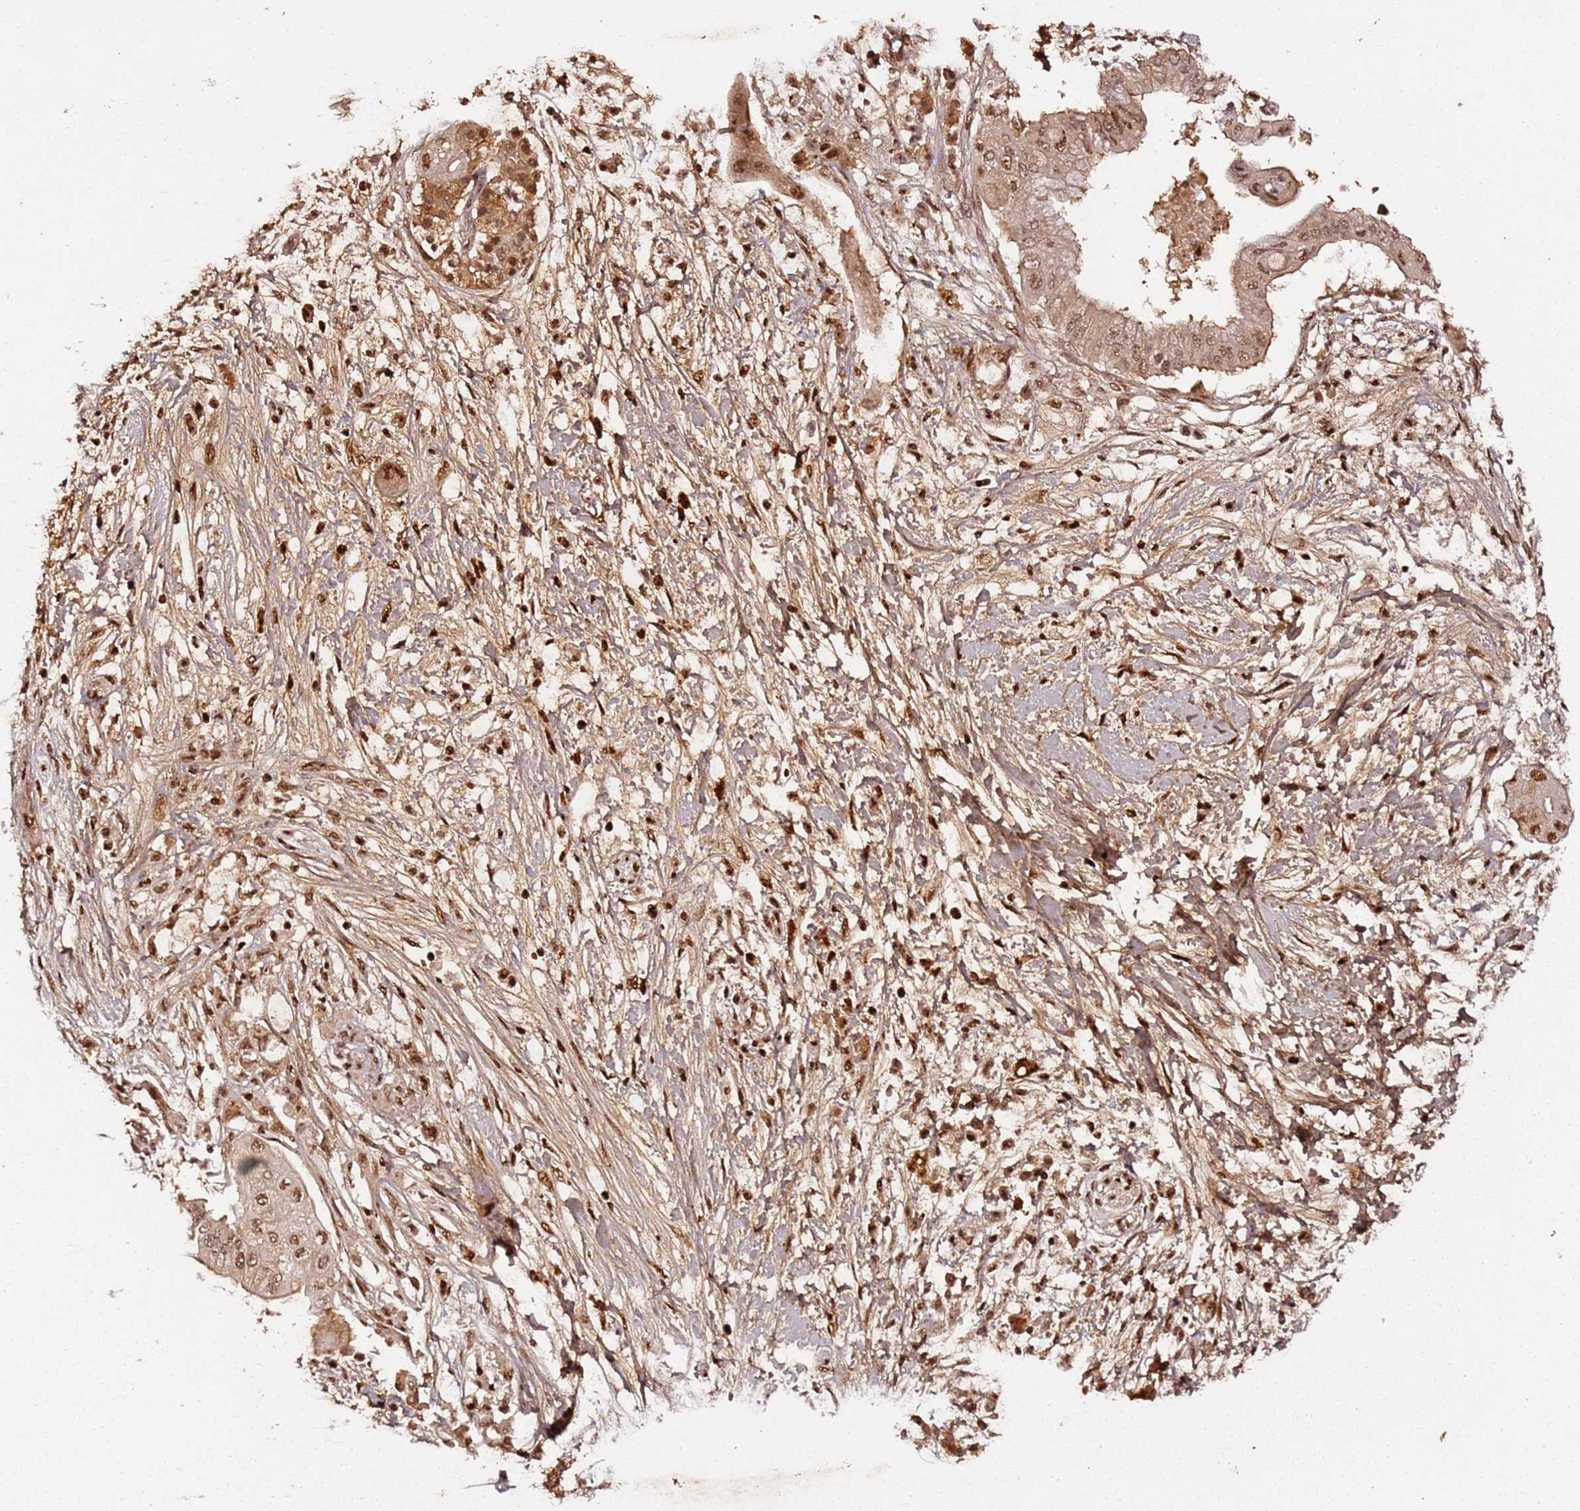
{"staining": {"intensity": "moderate", "quantity": ">75%", "location": "nuclear"}, "tissue": "pancreatic cancer", "cell_type": "Tumor cells", "image_type": "cancer", "snomed": [{"axis": "morphology", "description": "Adenocarcinoma, NOS"}, {"axis": "topography", "description": "Pancreas"}], "caption": "A brown stain highlights moderate nuclear staining of a protein in human pancreatic adenocarcinoma tumor cells.", "gene": "COL1A2", "patient": {"sex": "male", "age": 68}}